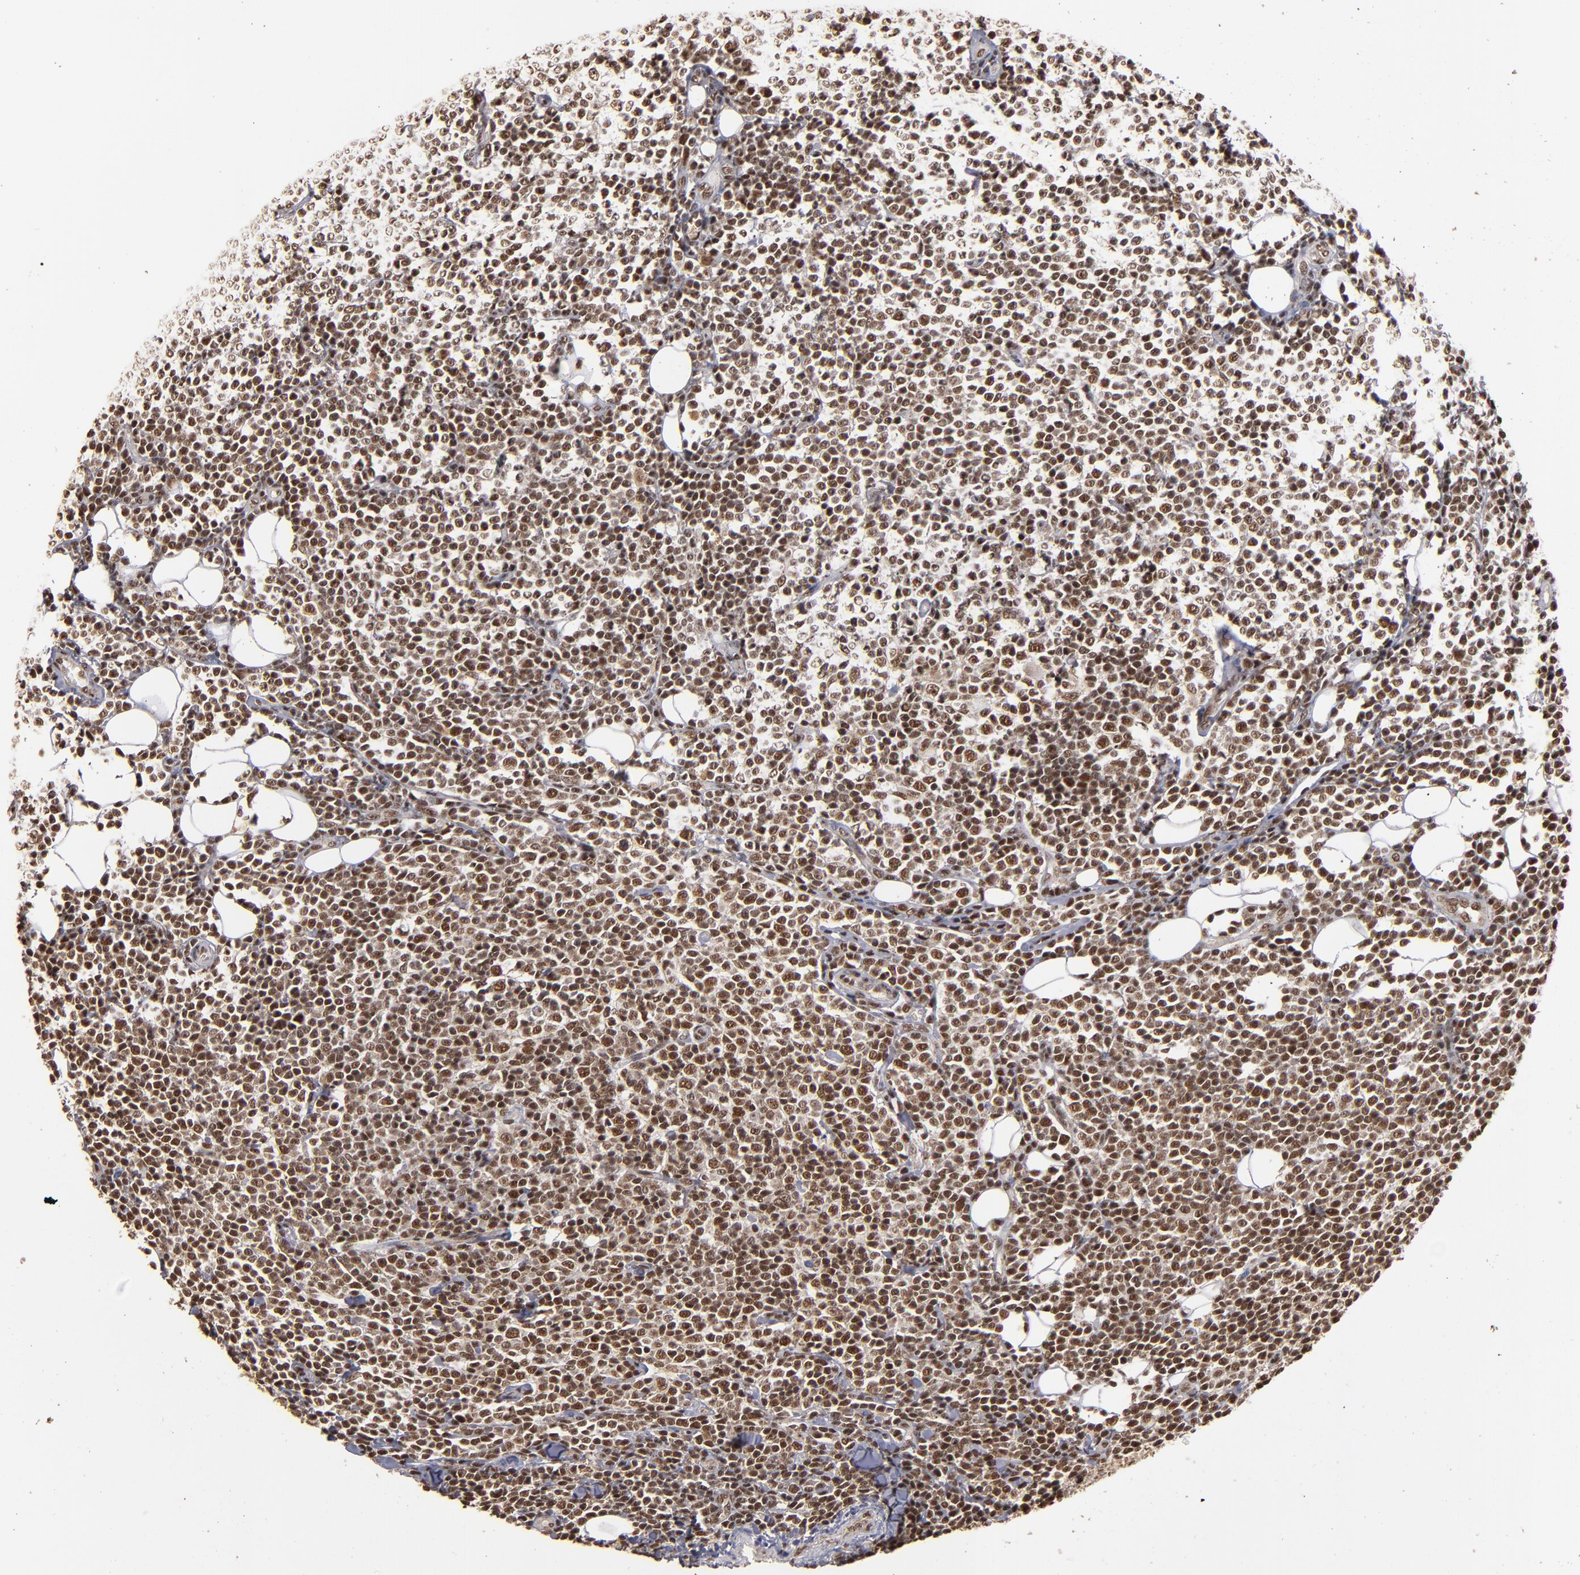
{"staining": {"intensity": "moderate", "quantity": ">75%", "location": "nuclear"}, "tissue": "lymphoma", "cell_type": "Tumor cells", "image_type": "cancer", "snomed": [{"axis": "morphology", "description": "Malignant lymphoma, non-Hodgkin's type, Low grade"}, {"axis": "topography", "description": "Soft tissue"}], "caption": "An image showing moderate nuclear staining in about >75% of tumor cells in lymphoma, as visualized by brown immunohistochemical staining.", "gene": "SNW1", "patient": {"sex": "male", "age": 92}}